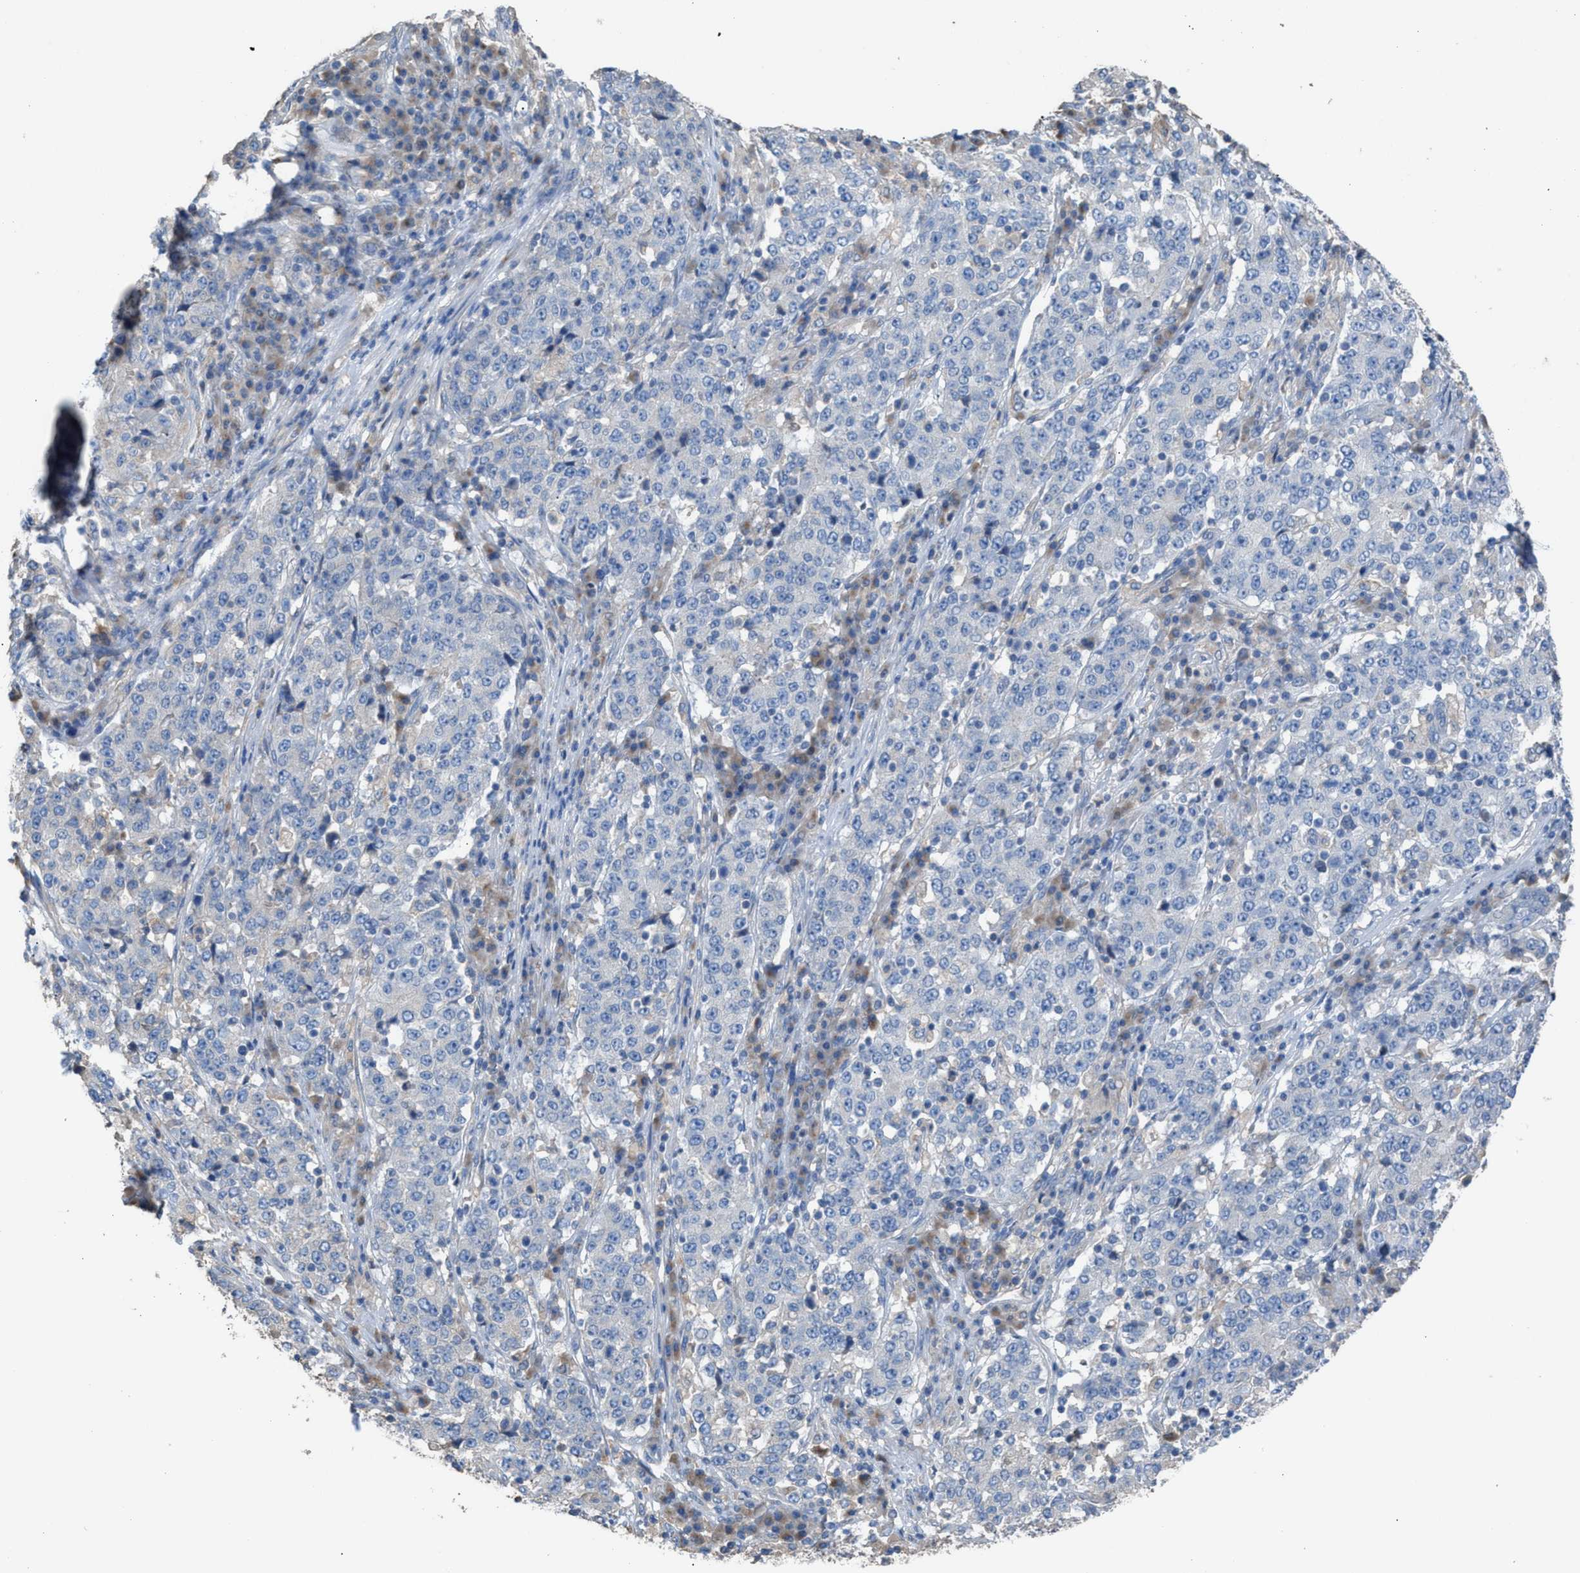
{"staining": {"intensity": "negative", "quantity": "none", "location": "none"}, "tissue": "stomach cancer", "cell_type": "Tumor cells", "image_type": "cancer", "snomed": [{"axis": "morphology", "description": "Adenocarcinoma, NOS"}, {"axis": "topography", "description": "Stomach"}], "caption": "A histopathology image of adenocarcinoma (stomach) stained for a protein exhibits no brown staining in tumor cells.", "gene": "NQO2", "patient": {"sex": "male", "age": 59}}